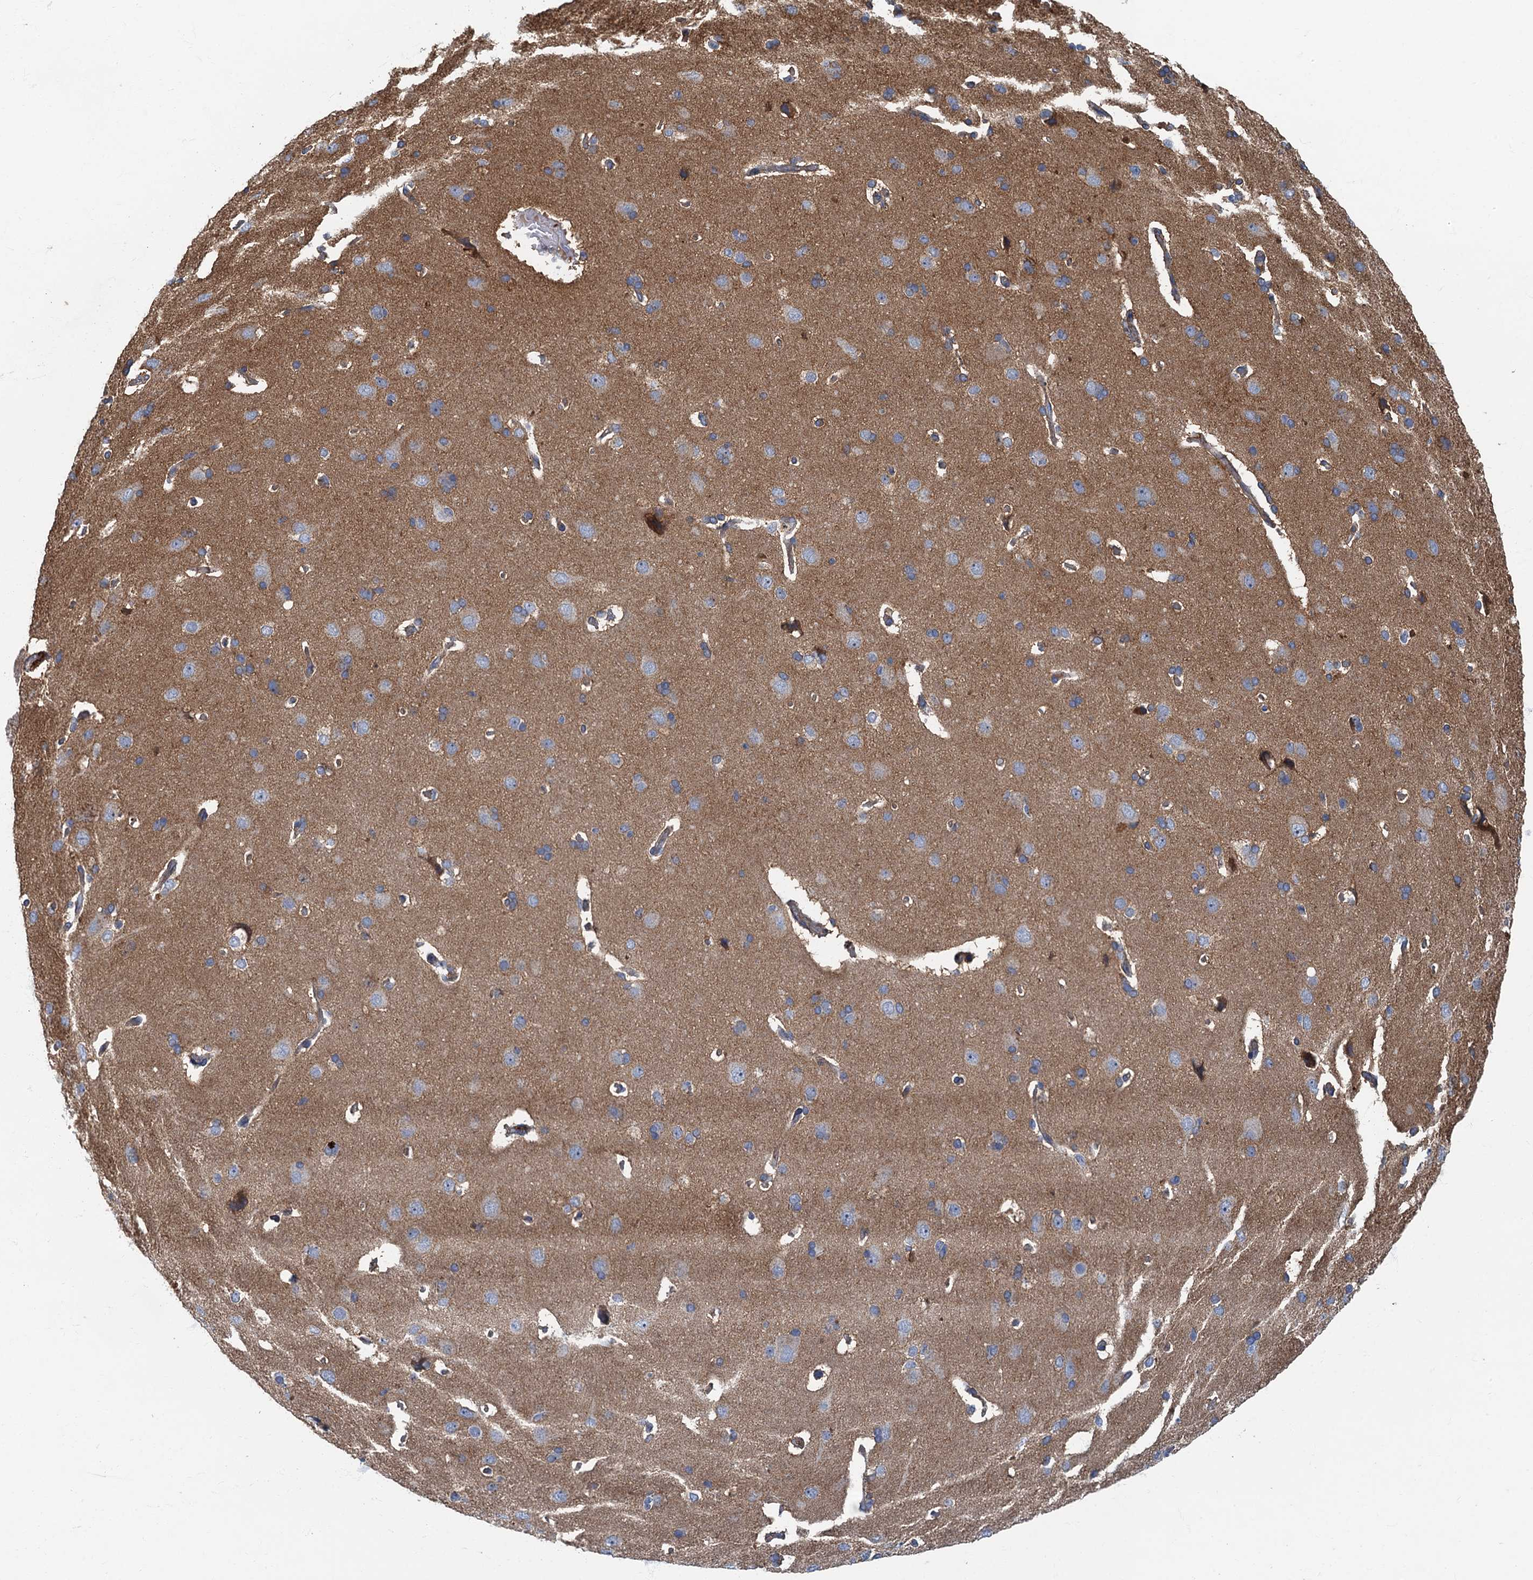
{"staining": {"intensity": "negative", "quantity": "none", "location": "none"}, "tissue": "cerebral cortex", "cell_type": "Endothelial cells", "image_type": "normal", "snomed": [{"axis": "morphology", "description": "Normal tissue, NOS"}, {"axis": "topography", "description": "Cerebral cortex"}], "caption": "This is a photomicrograph of IHC staining of benign cerebral cortex, which shows no expression in endothelial cells. Brightfield microscopy of immunohistochemistry (IHC) stained with DAB (brown) and hematoxylin (blue), captured at high magnification.", "gene": "SPDYC", "patient": {"sex": "male", "age": 62}}